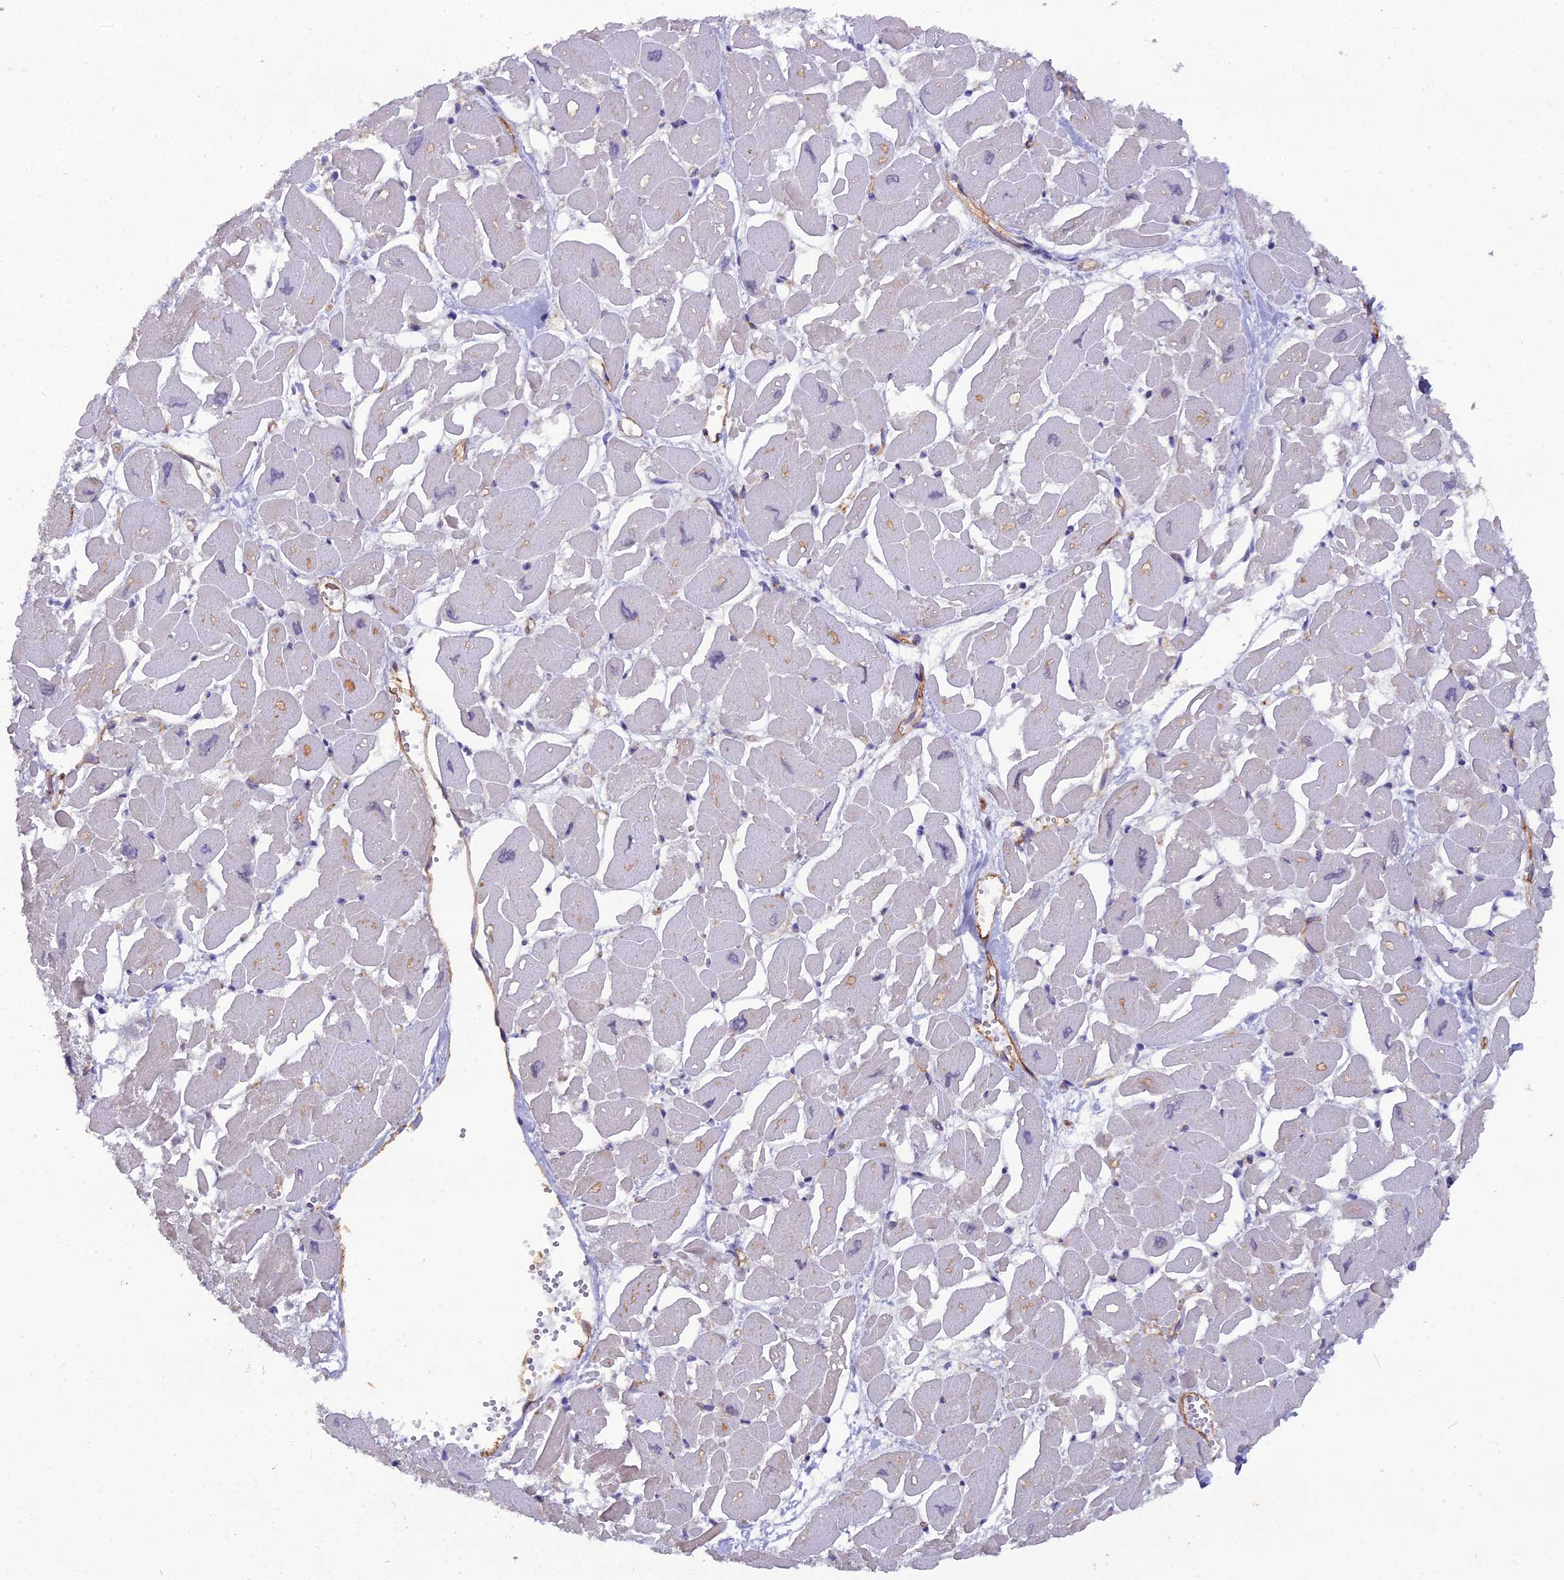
{"staining": {"intensity": "moderate", "quantity": "<25%", "location": "cytoplasmic/membranous"}, "tissue": "heart muscle", "cell_type": "Cardiomyocytes", "image_type": "normal", "snomed": [{"axis": "morphology", "description": "Normal tissue, NOS"}, {"axis": "topography", "description": "Heart"}], "caption": "A brown stain shows moderate cytoplasmic/membranous expression of a protein in cardiomyocytes of unremarkable heart muscle. (Brightfield microscopy of DAB IHC at high magnification).", "gene": "CFAP47", "patient": {"sex": "male", "age": 54}}